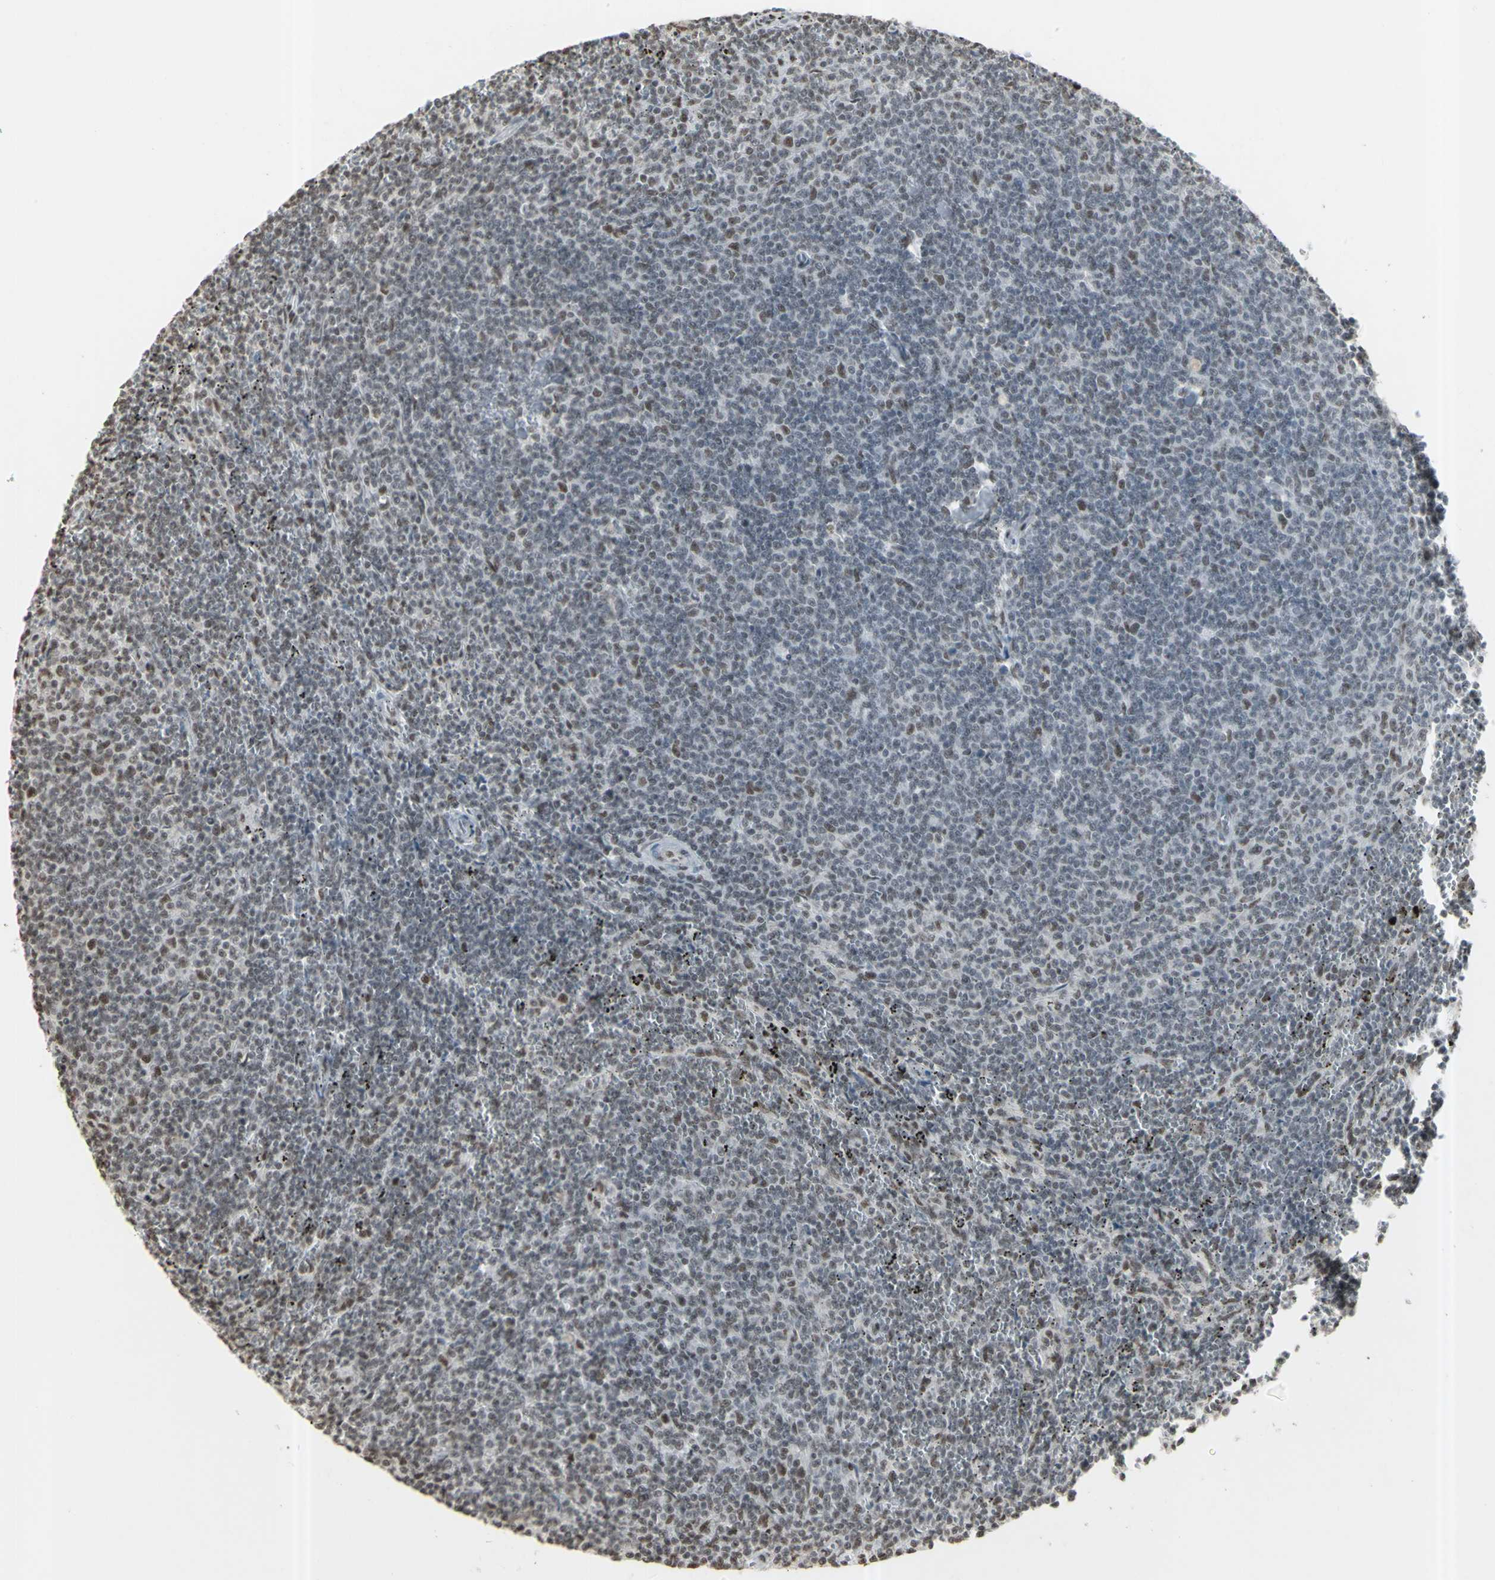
{"staining": {"intensity": "weak", "quantity": "<25%", "location": "nuclear"}, "tissue": "lymphoma", "cell_type": "Tumor cells", "image_type": "cancer", "snomed": [{"axis": "morphology", "description": "Malignant lymphoma, non-Hodgkin's type, Low grade"}, {"axis": "topography", "description": "Spleen"}], "caption": "This is an immunohistochemistry (IHC) image of malignant lymphoma, non-Hodgkin's type (low-grade). There is no expression in tumor cells.", "gene": "TRIM28", "patient": {"sex": "female", "age": 50}}